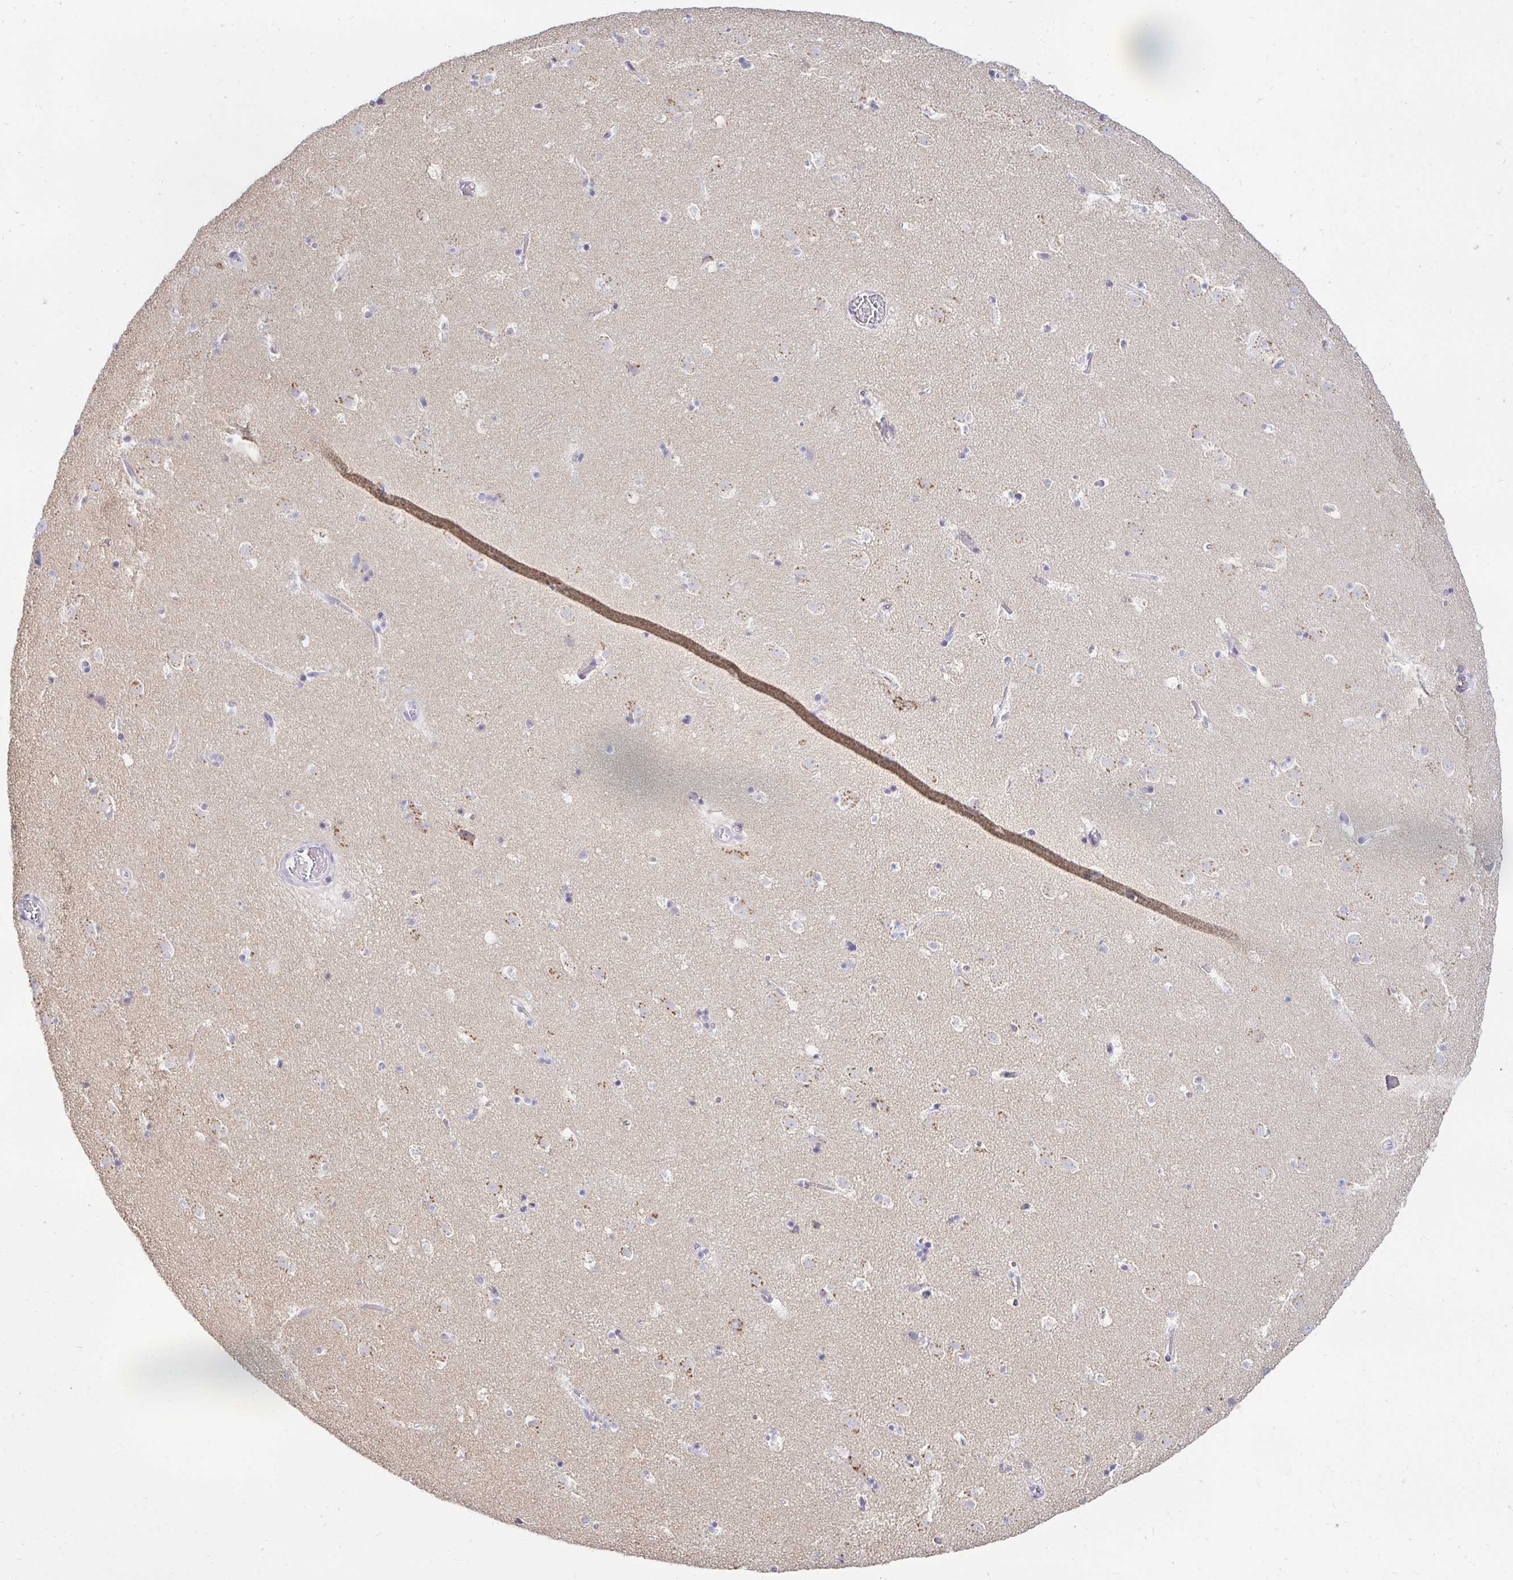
{"staining": {"intensity": "negative", "quantity": "none", "location": "none"}, "tissue": "caudate", "cell_type": "Glial cells", "image_type": "normal", "snomed": [{"axis": "morphology", "description": "Normal tissue, NOS"}, {"axis": "topography", "description": "Lateral ventricle wall"}], "caption": "Photomicrograph shows no significant protein expression in glial cells of benign caudate.", "gene": "OR51D1", "patient": {"sex": "male", "age": 37}}